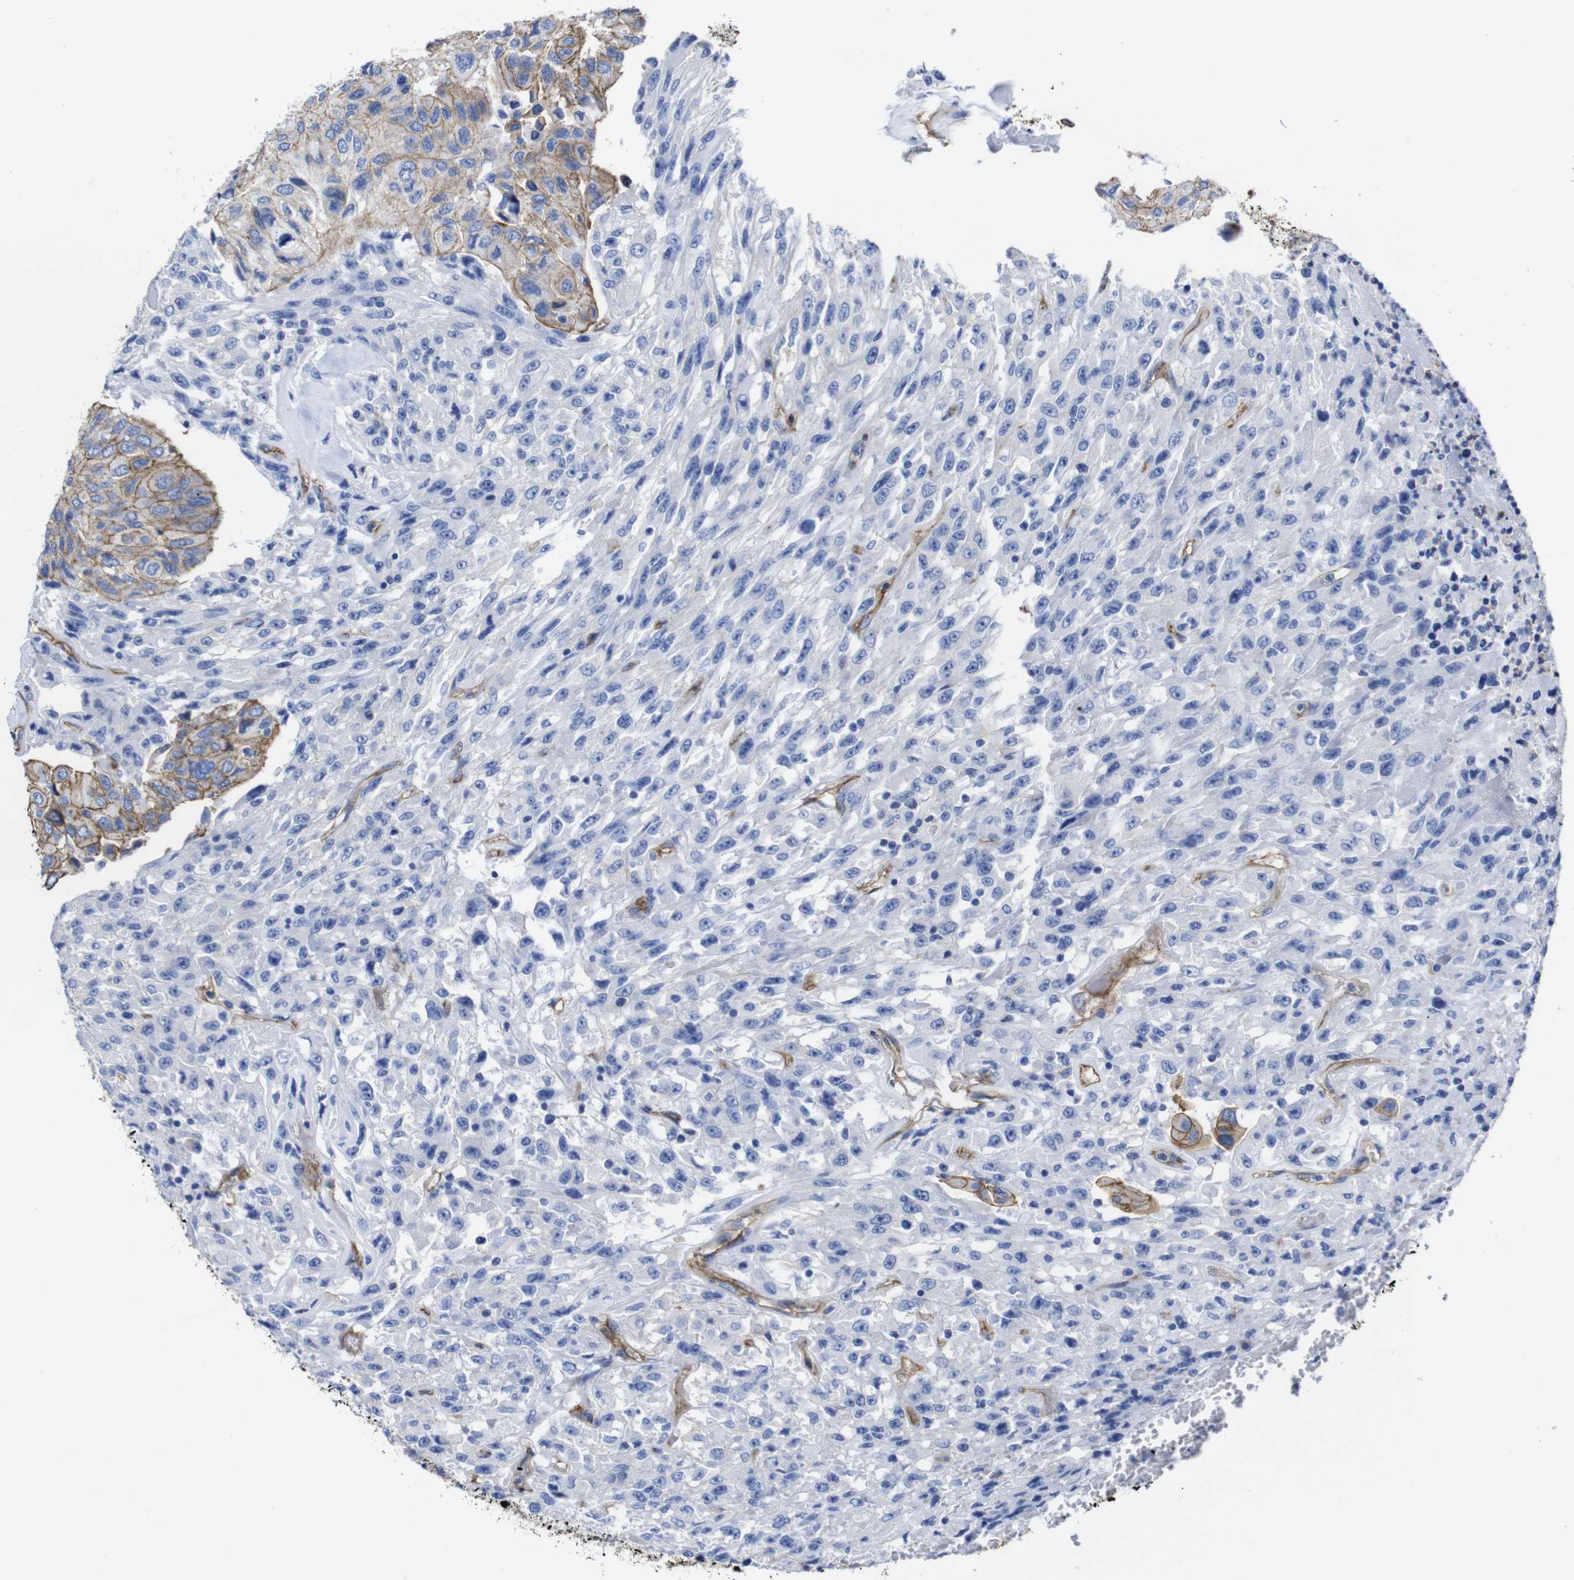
{"staining": {"intensity": "moderate", "quantity": "25%-75%", "location": "cytoplasmic/membranous"}, "tissue": "urothelial cancer", "cell_type": "Tumor cells", "image_type": "cancer", "snomed": [{"axis": "morphology", "description": "Urothelial carcinoma, High grade"}, {"axis": "topography", "description": "Urinary bladder"}], "caption": "Immunohistochemistry (IHC) (DAB (3,3'-diaminobenzidine)) staining of urothelial cancer exhibits moderate cytoplasmic/membranous protein expression in about 25%-75% of tumor cells.", "gene": "SPTBN1", "patient": {"sex": "male", "age": 66}}